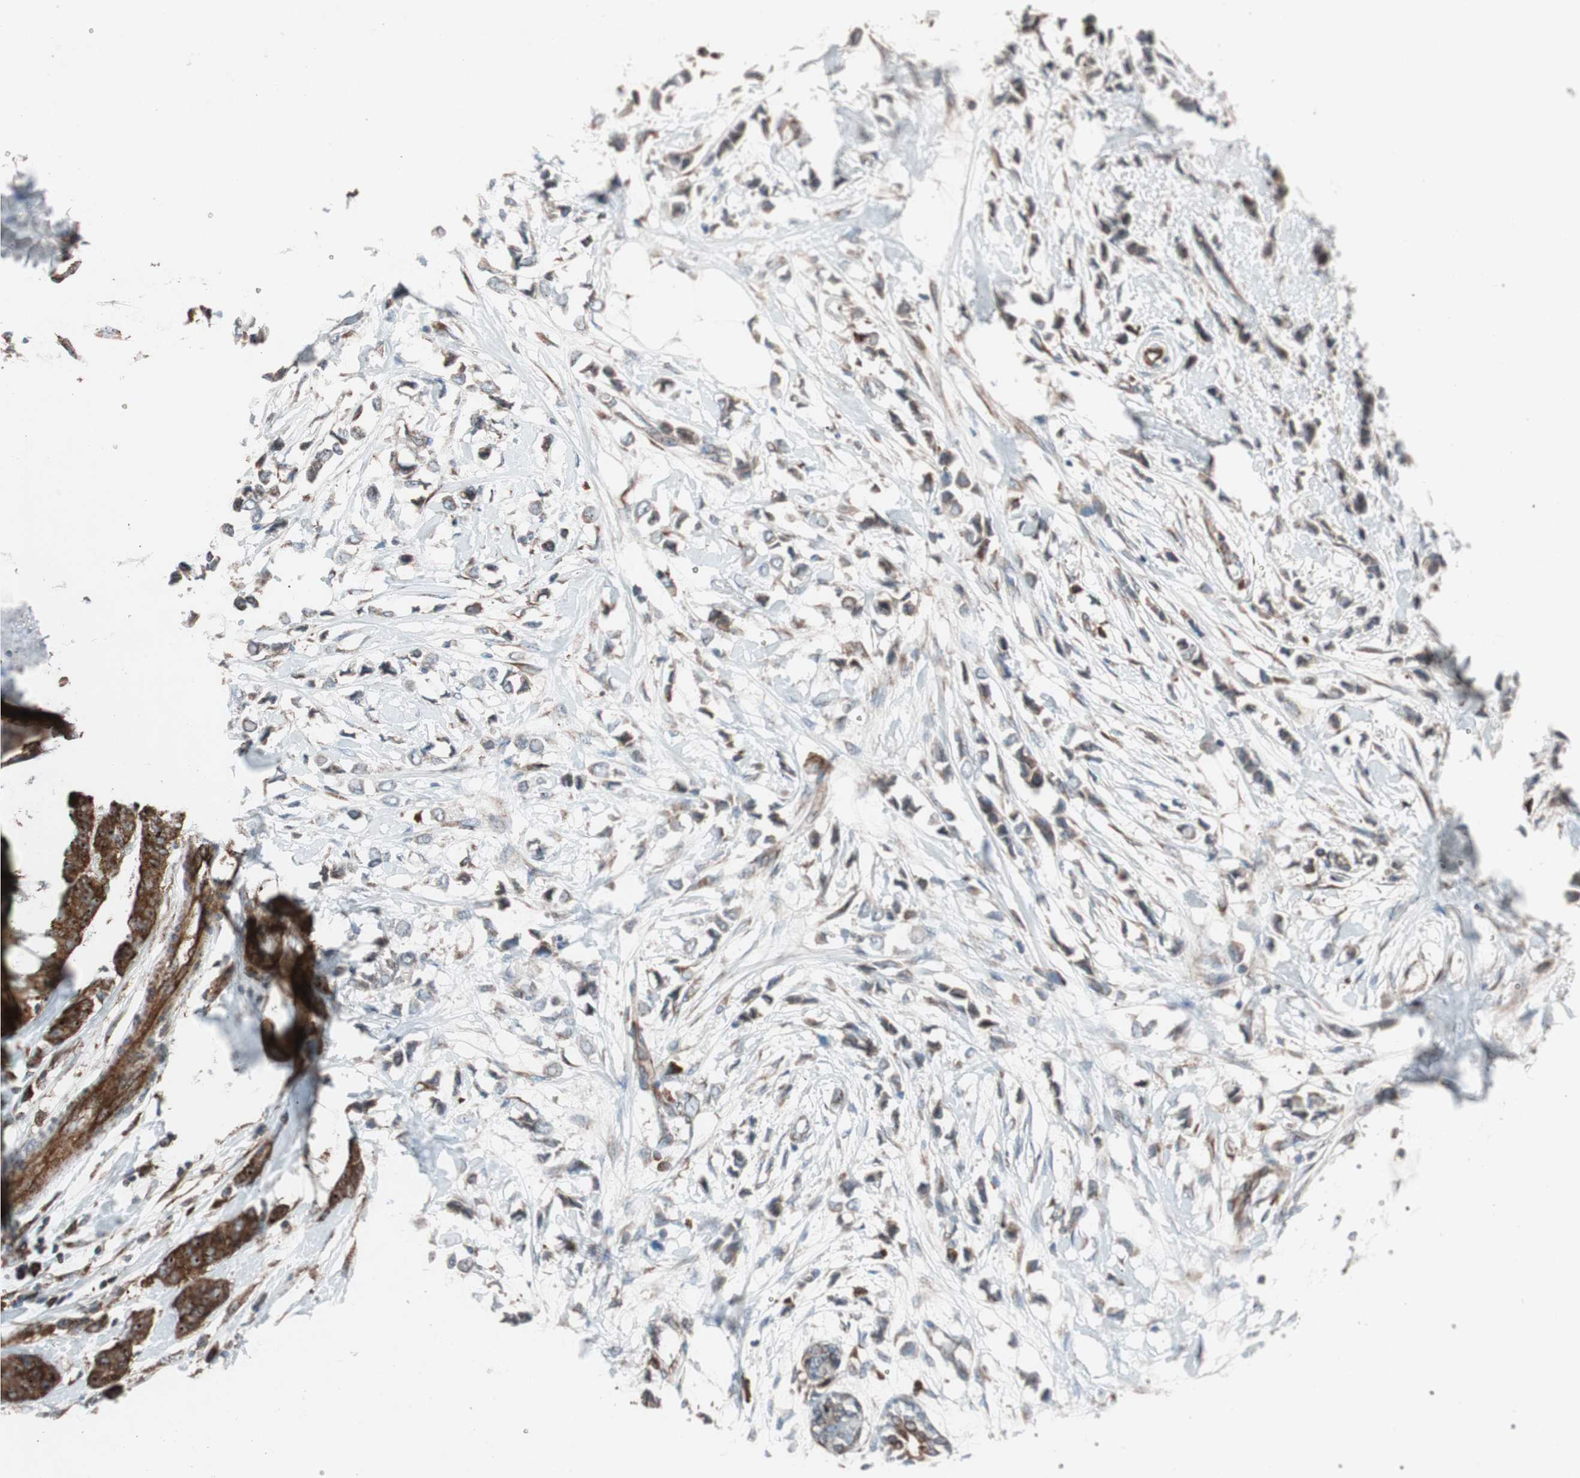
{"staining": {"intensity": "moderate", "quantity": ">75%", "location": "cytoplasmic/membranous"}, "tissue": "breast cancer", "cell_type": "Tumor cells", "image_type": "cancer", "snomed": [{"axis": "morphology", "description": "Lobular carcinoma"}, {"axis": "topography", "description": "Breast"}], "caption": "Breast cancer stained with IHC demonstrates moderate cytoplasmic/membranous staining in about >75% of tumor cells. (DAB (3,3'-diaminobenzidine) IHC with brightfield microscopy, high magnification).", "gene": "CCL14", "patient": {"sex": "female", "age": 51}}